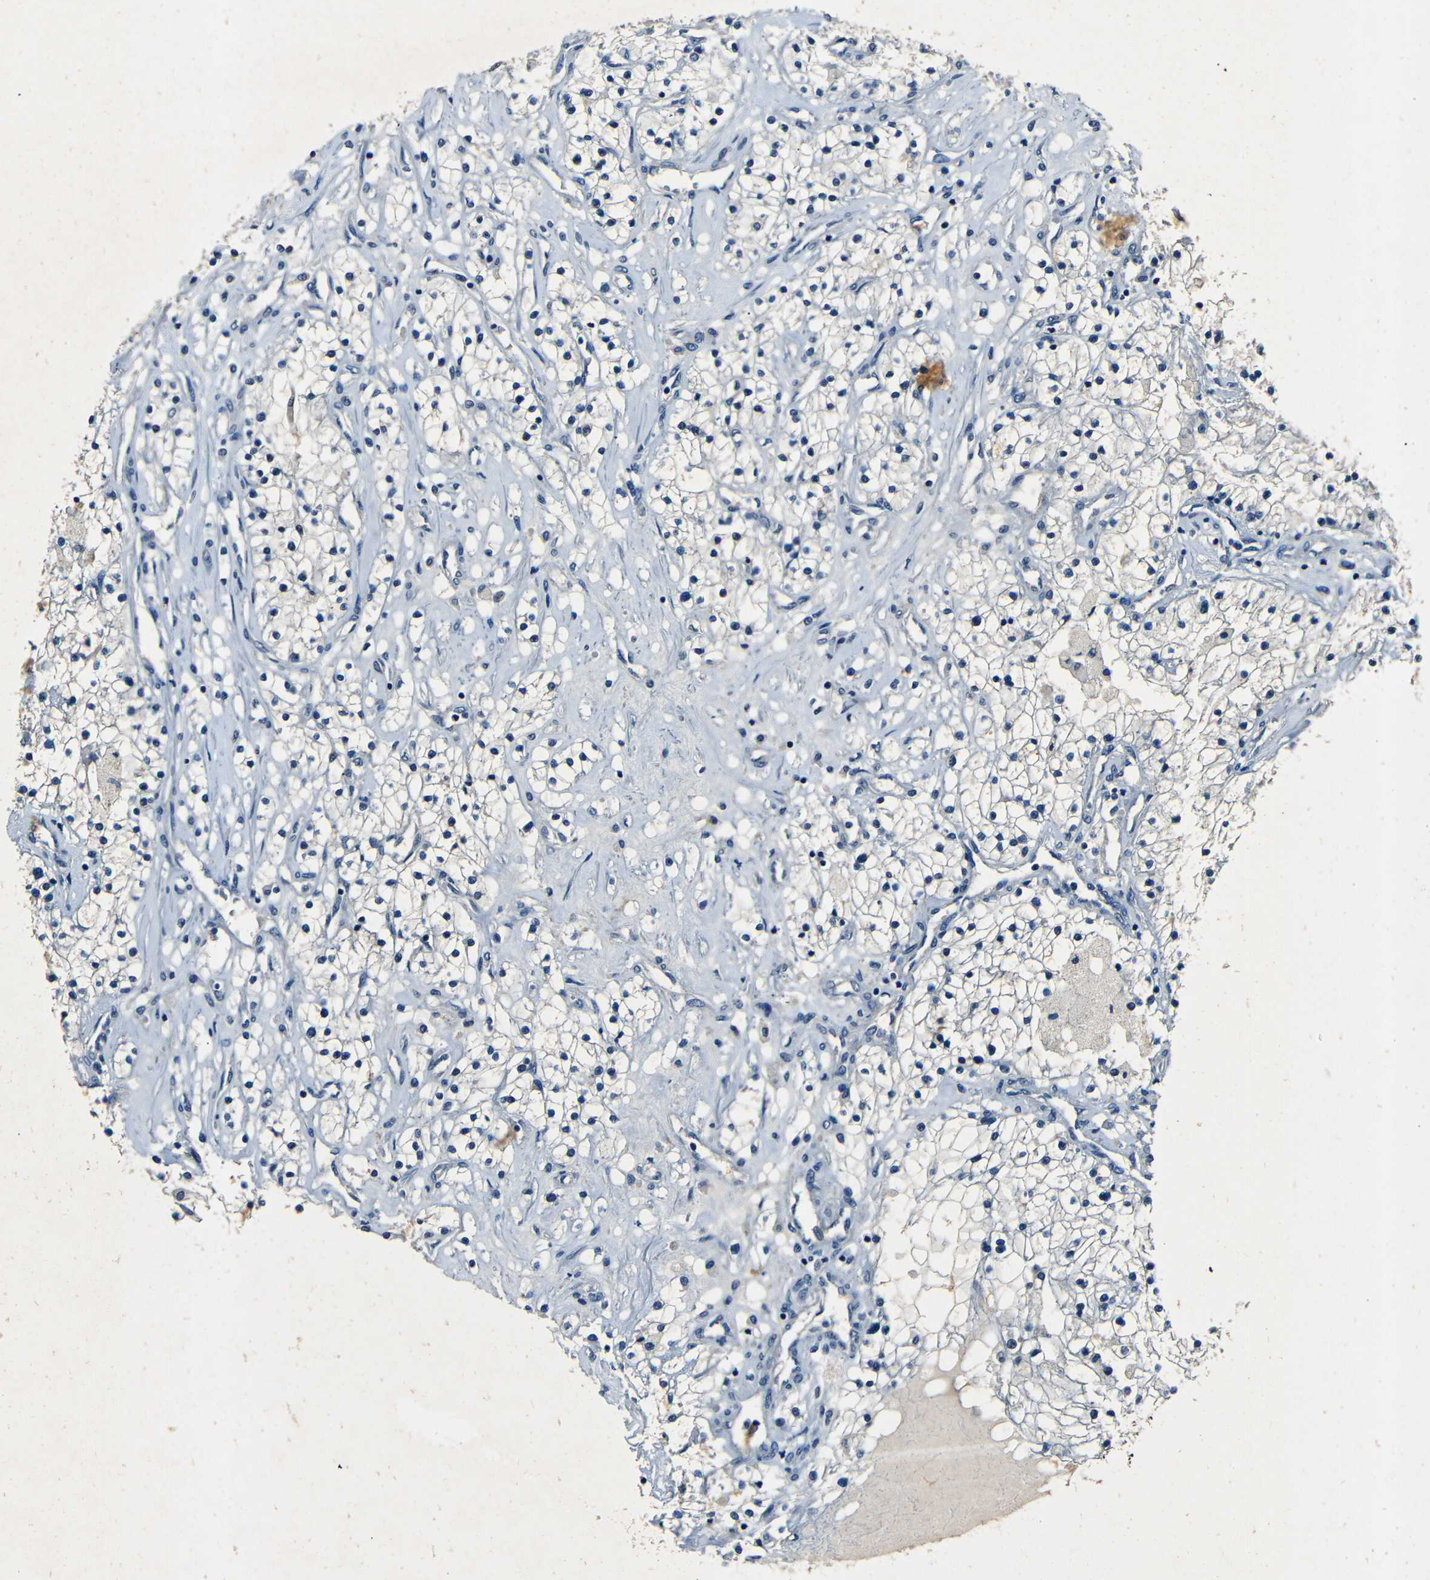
{"staining": {"intensity": "negative", "quantity": "none", "location": "none"}, "tissue": "renal cancer", "cell_type": "Tumor cells", "image_type": "cancer", "snomed": [{"axis": "morphology", "description": "Adenocarcinoma, NOS"}, {"axis": "topography", "description": "Kidney"}], "caption": "Immunohistochemical staining of human renal cancer (adenocarcinoma) demonstrates no significant expression in tumor cells.", "gene": "NCMAP", "patient": {"sex": "male", "age": 68}}